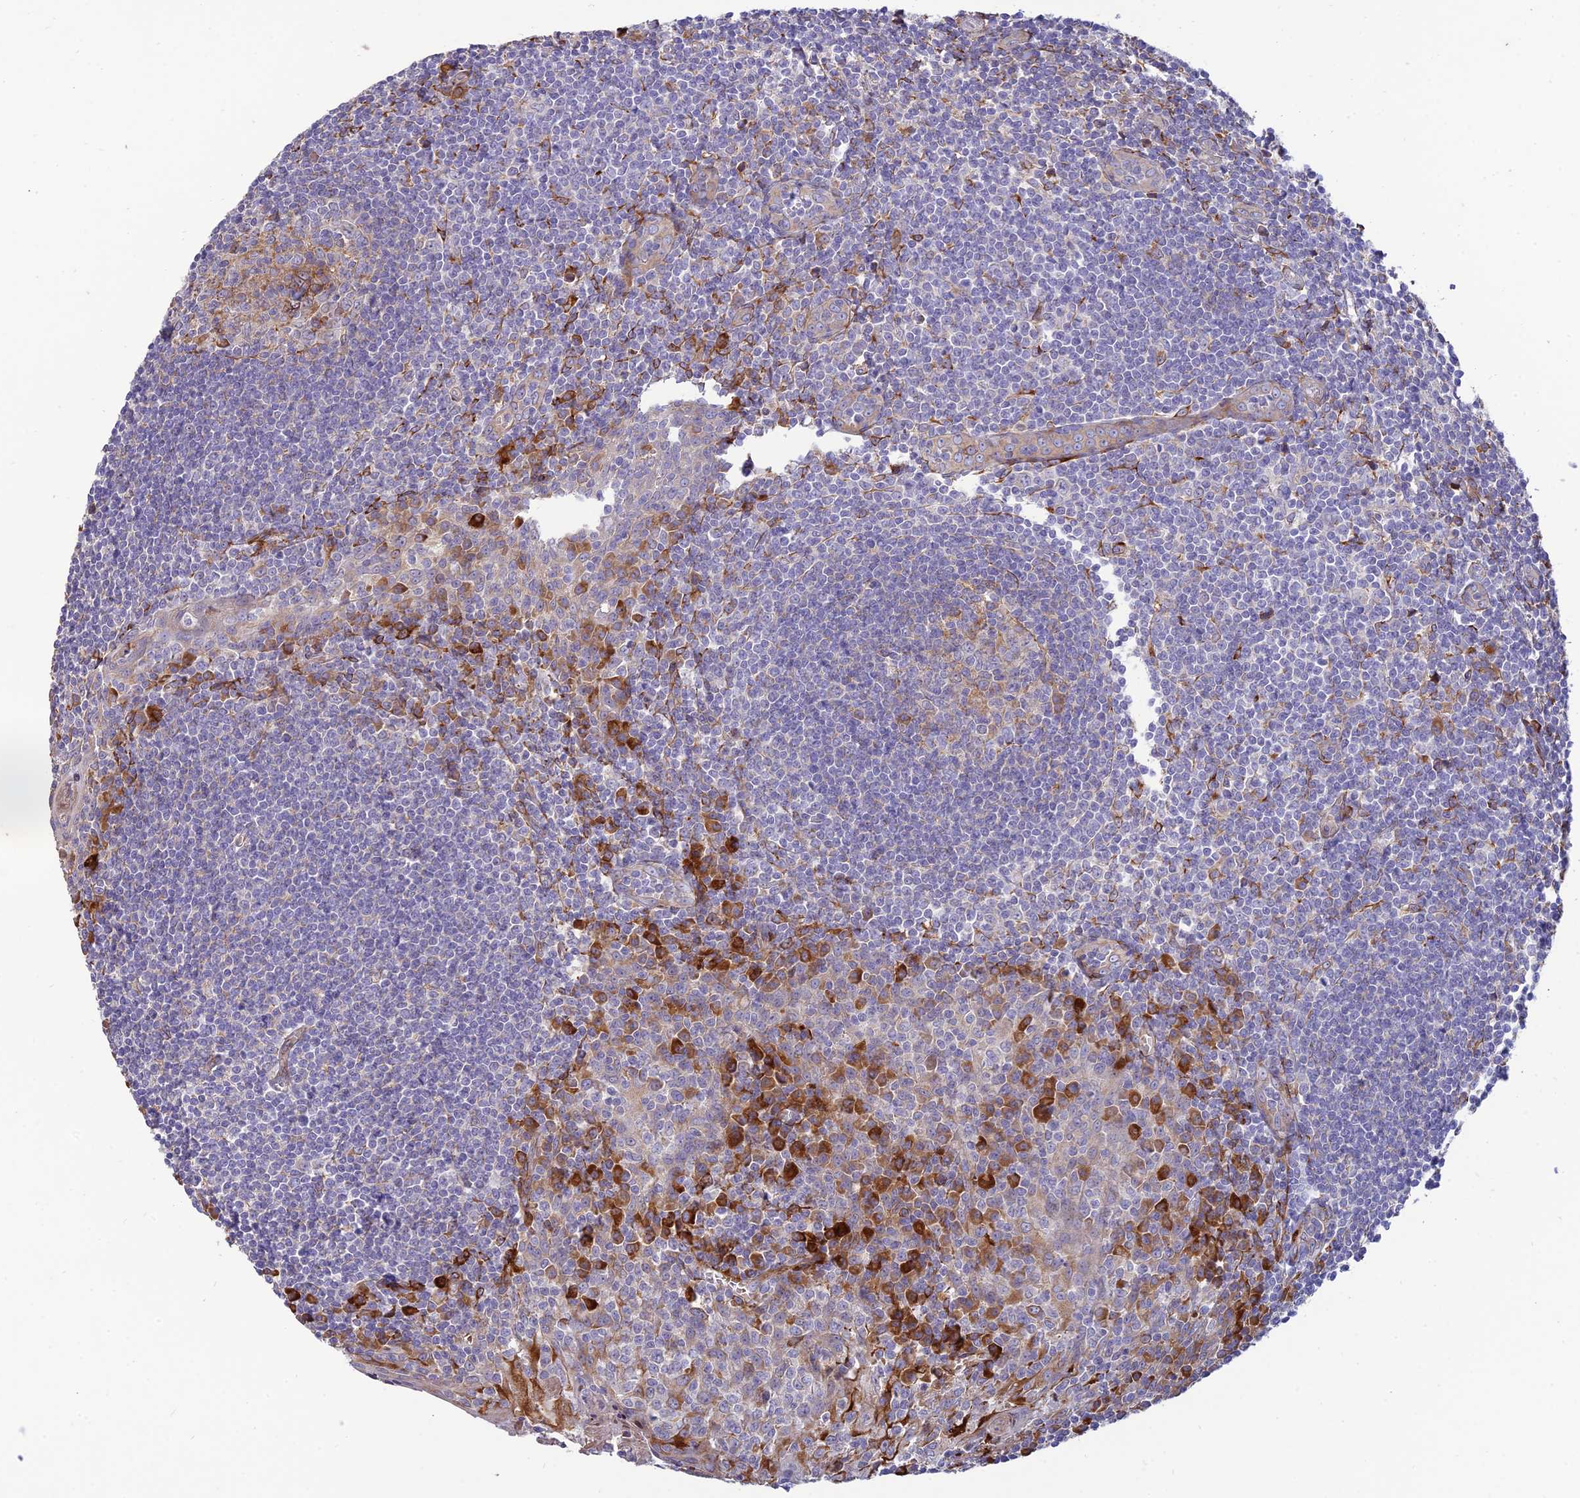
{"staining": {"intensity": "moderate", "quantity": "<25%", "location": "cytoplasmic/membranous"}, "tissue": "tonsil", "cell_type": "Germinal center cells", "image_type": "normal", "snomed": [{"axis": "morphology", "description": "Normal tissue, NOS"}, {"axis": "topography", "description": "Tonsil"}], "caption": "Protein staining by IHC demonstrates moderate cytoplasmic/membranous positivity in about <25% of germinal center cells in normal tonsil. (DAB IHC with brightfield microscopy, high magnification).", "gene": "RCN3", "patient": {"sex": "male", "age": 27}}